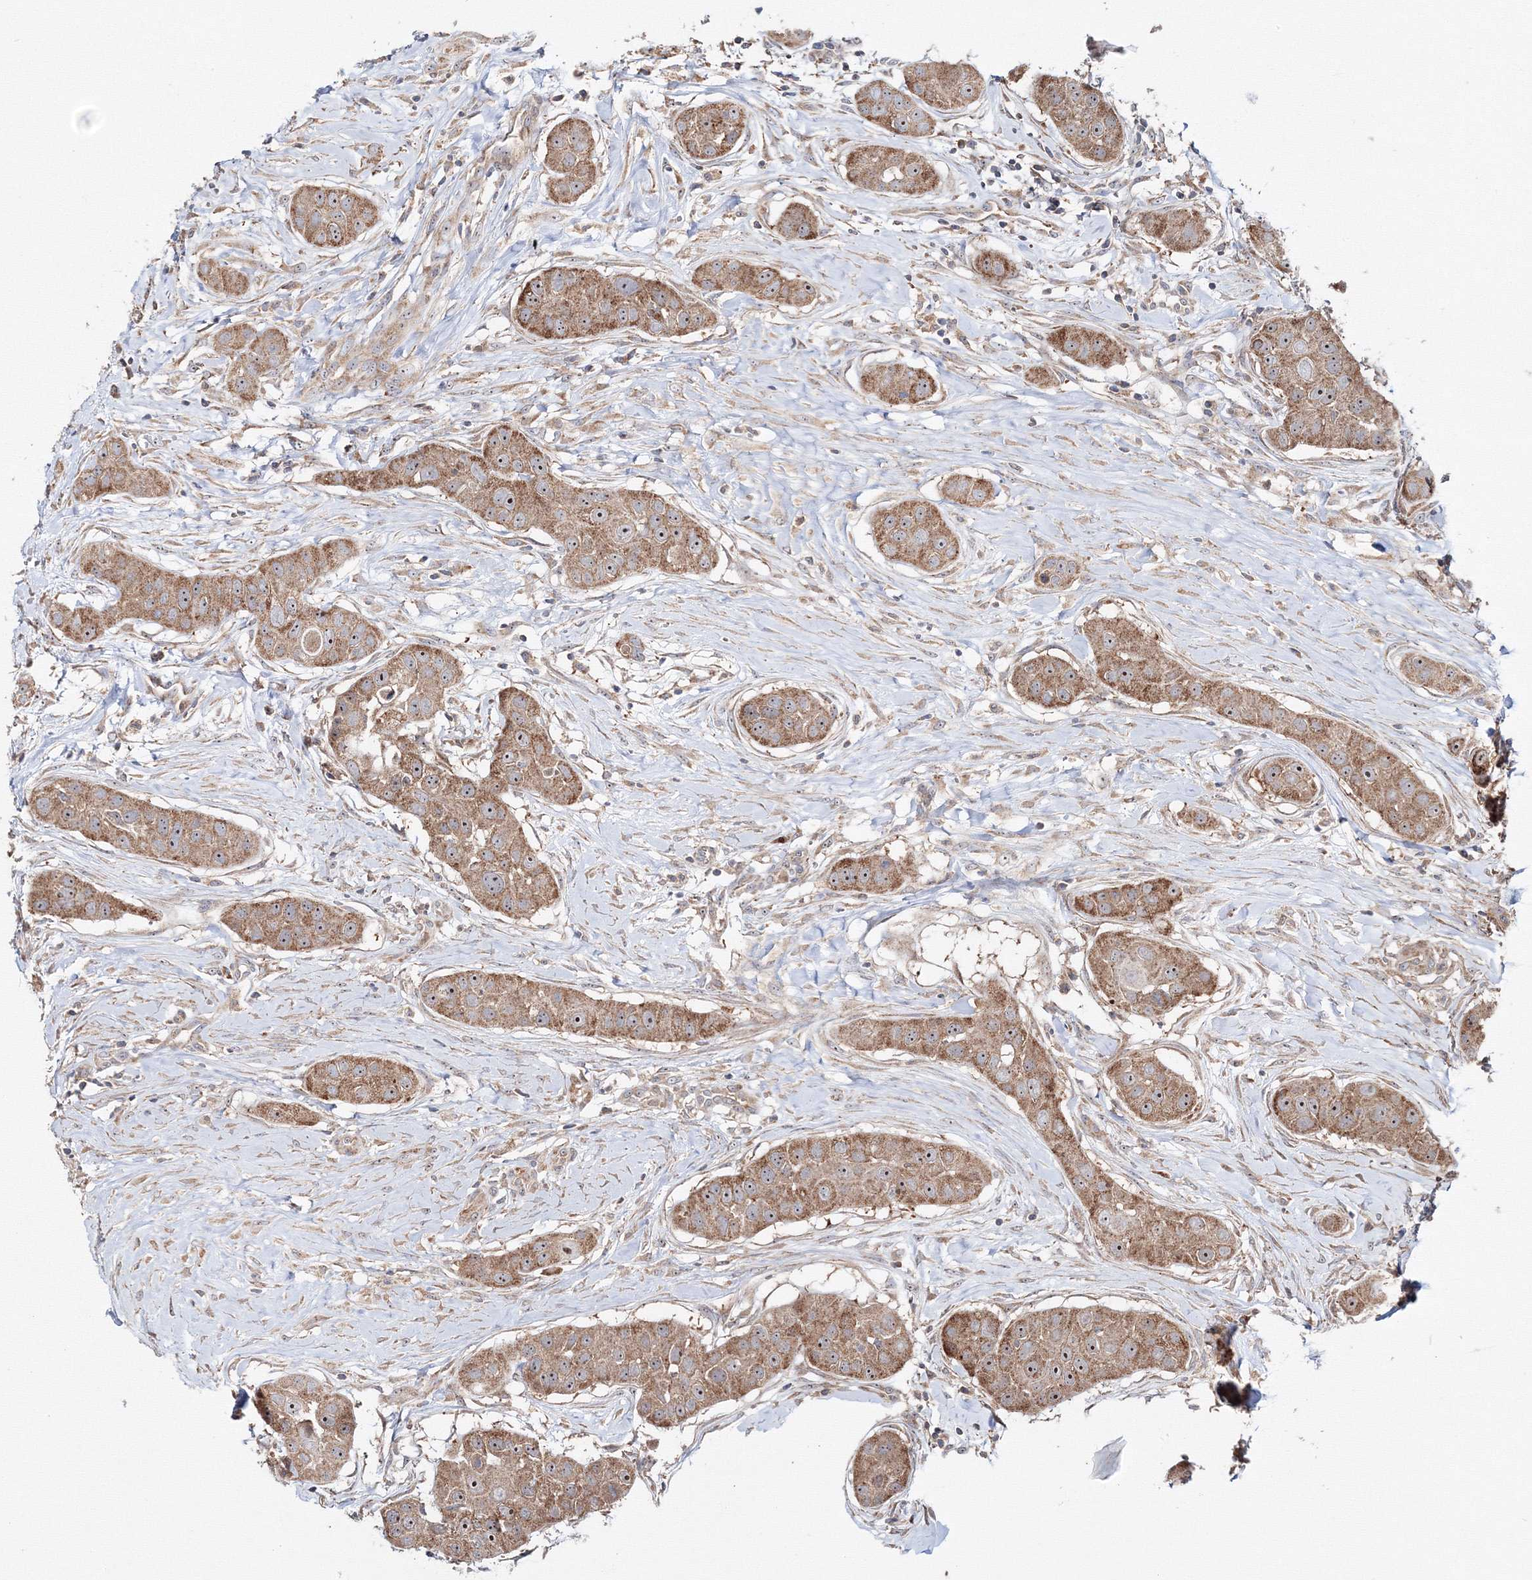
{"staining": {"intensity": "strong", "quantity": ">75%", "location": "cytoplasmic/membranous,nuclear"}, "tissue": "head and neck cancer", "cell_type": "Tumor cells", "image_type": "cancer", "snomed": [{"axis": "morphology", "description": "Normal tissue, NOS"}, {"axis": "morphology", "description": "Squamous cell carcinoma, NOS"}, {"axis": "topography", "description": "Skeletal muscle"}, {"axis": "topography", "description": "Head-Neck"}], "caption": "Immunohistochemical staining of head and neck squamous cell carcinoma displays high levels of strong cytoplasmic/membranous and nuclear expression in approximately >75% of tumor cells. (Stains: DAB (3,3'-diaminobenzidine) in brown, nuclei in blue, Microscopy: brightfield microscopy at high magnification).", "gene": "PEX13", "patient": {"sex": "male", "age": 51}}